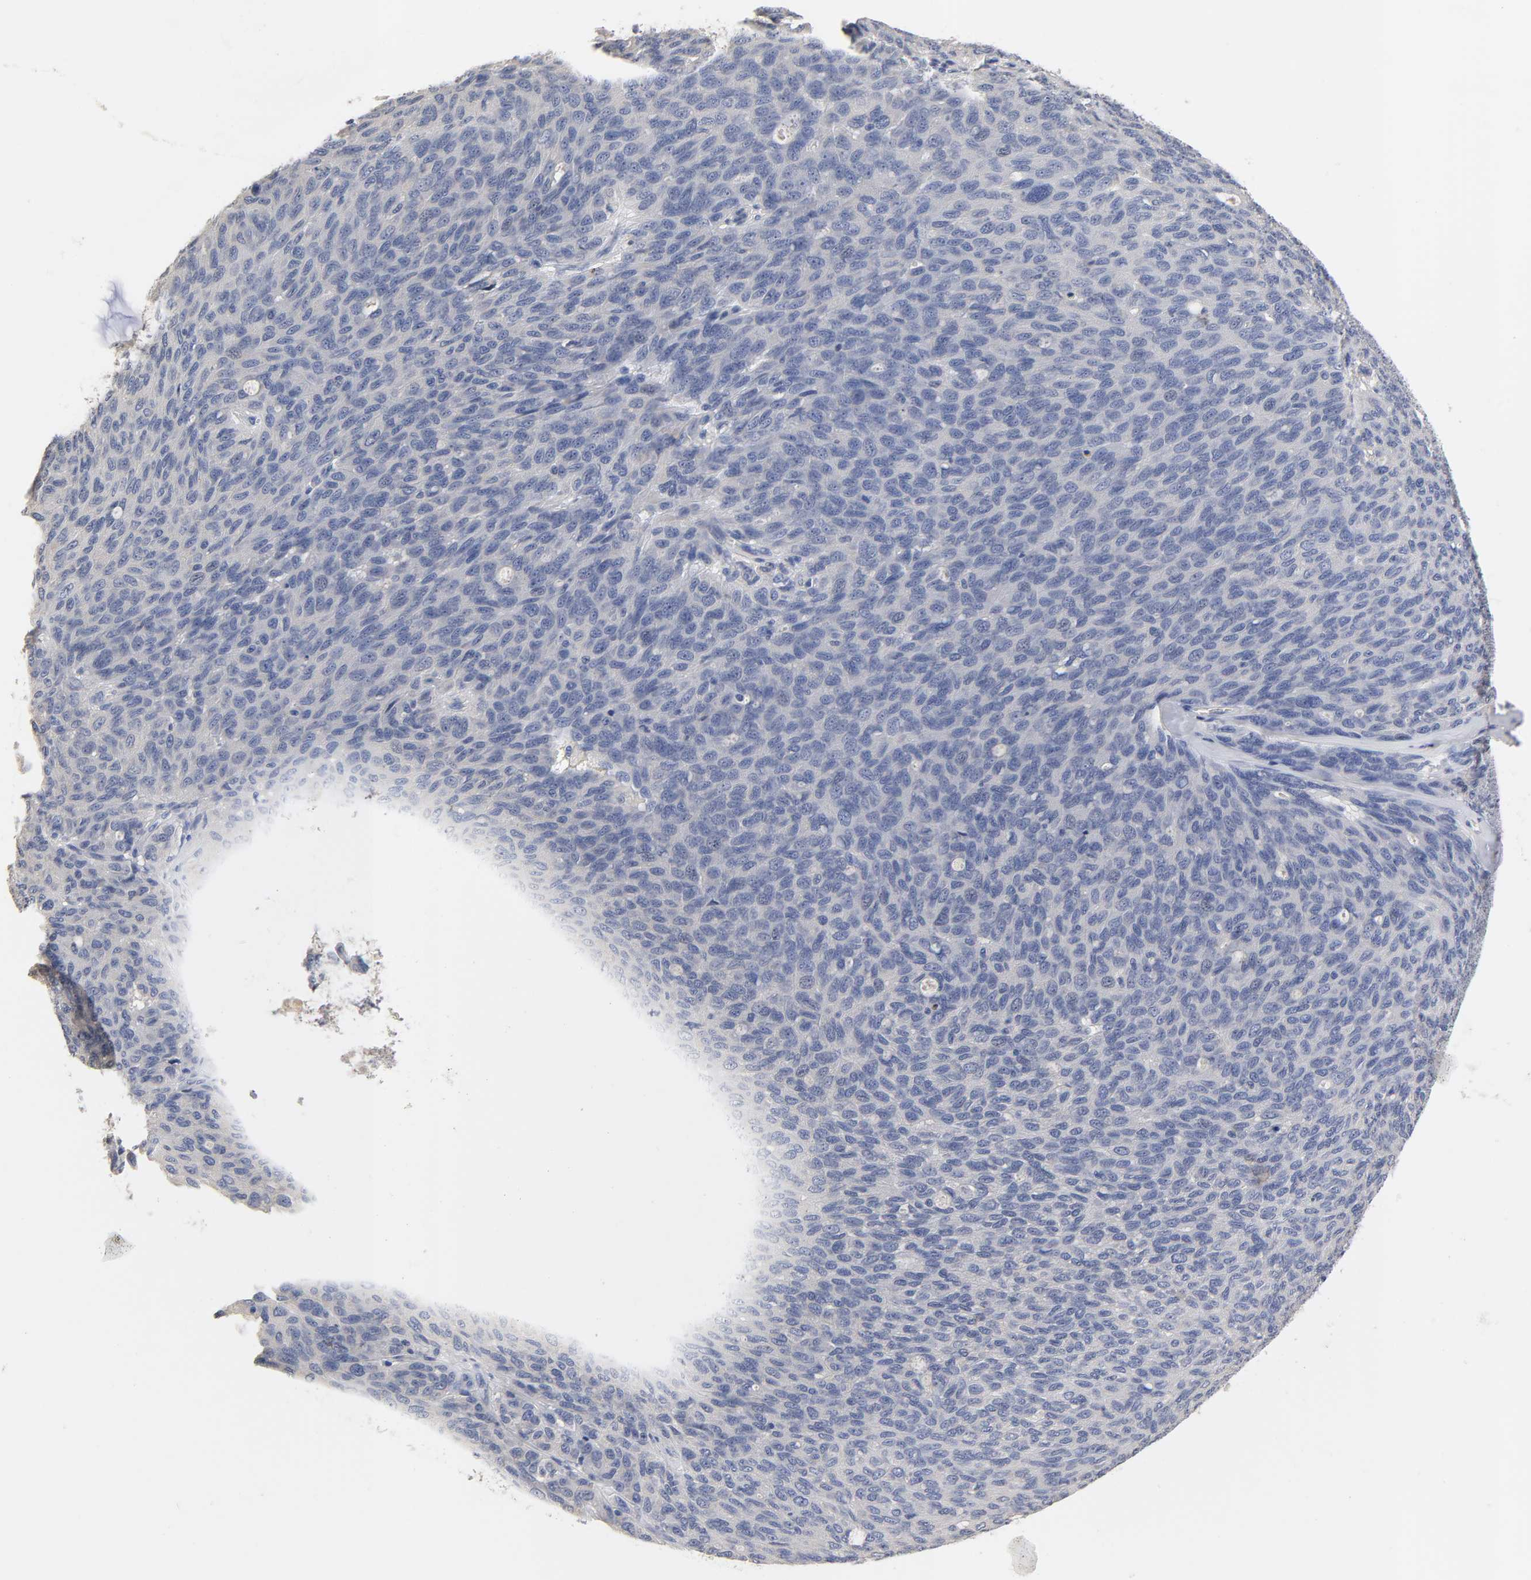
{"staining": {"intensity": "negative", "quantity": "none", "location": "none"}, "tissue": "ovarian cancer", "cell_type": "Tumor cells", "image_type": "cancer", "snomed": [{"axis": "morphology", "description": "Carcinoma, endometroid"}, {"axis": "topography", "description": "Ovary"}], "caption": "There is no significant expression in tumor cells of ovarian endometroid carcinoma.", "gene": "OVOL1", "patient": {"sex": "female", "age": 60}}